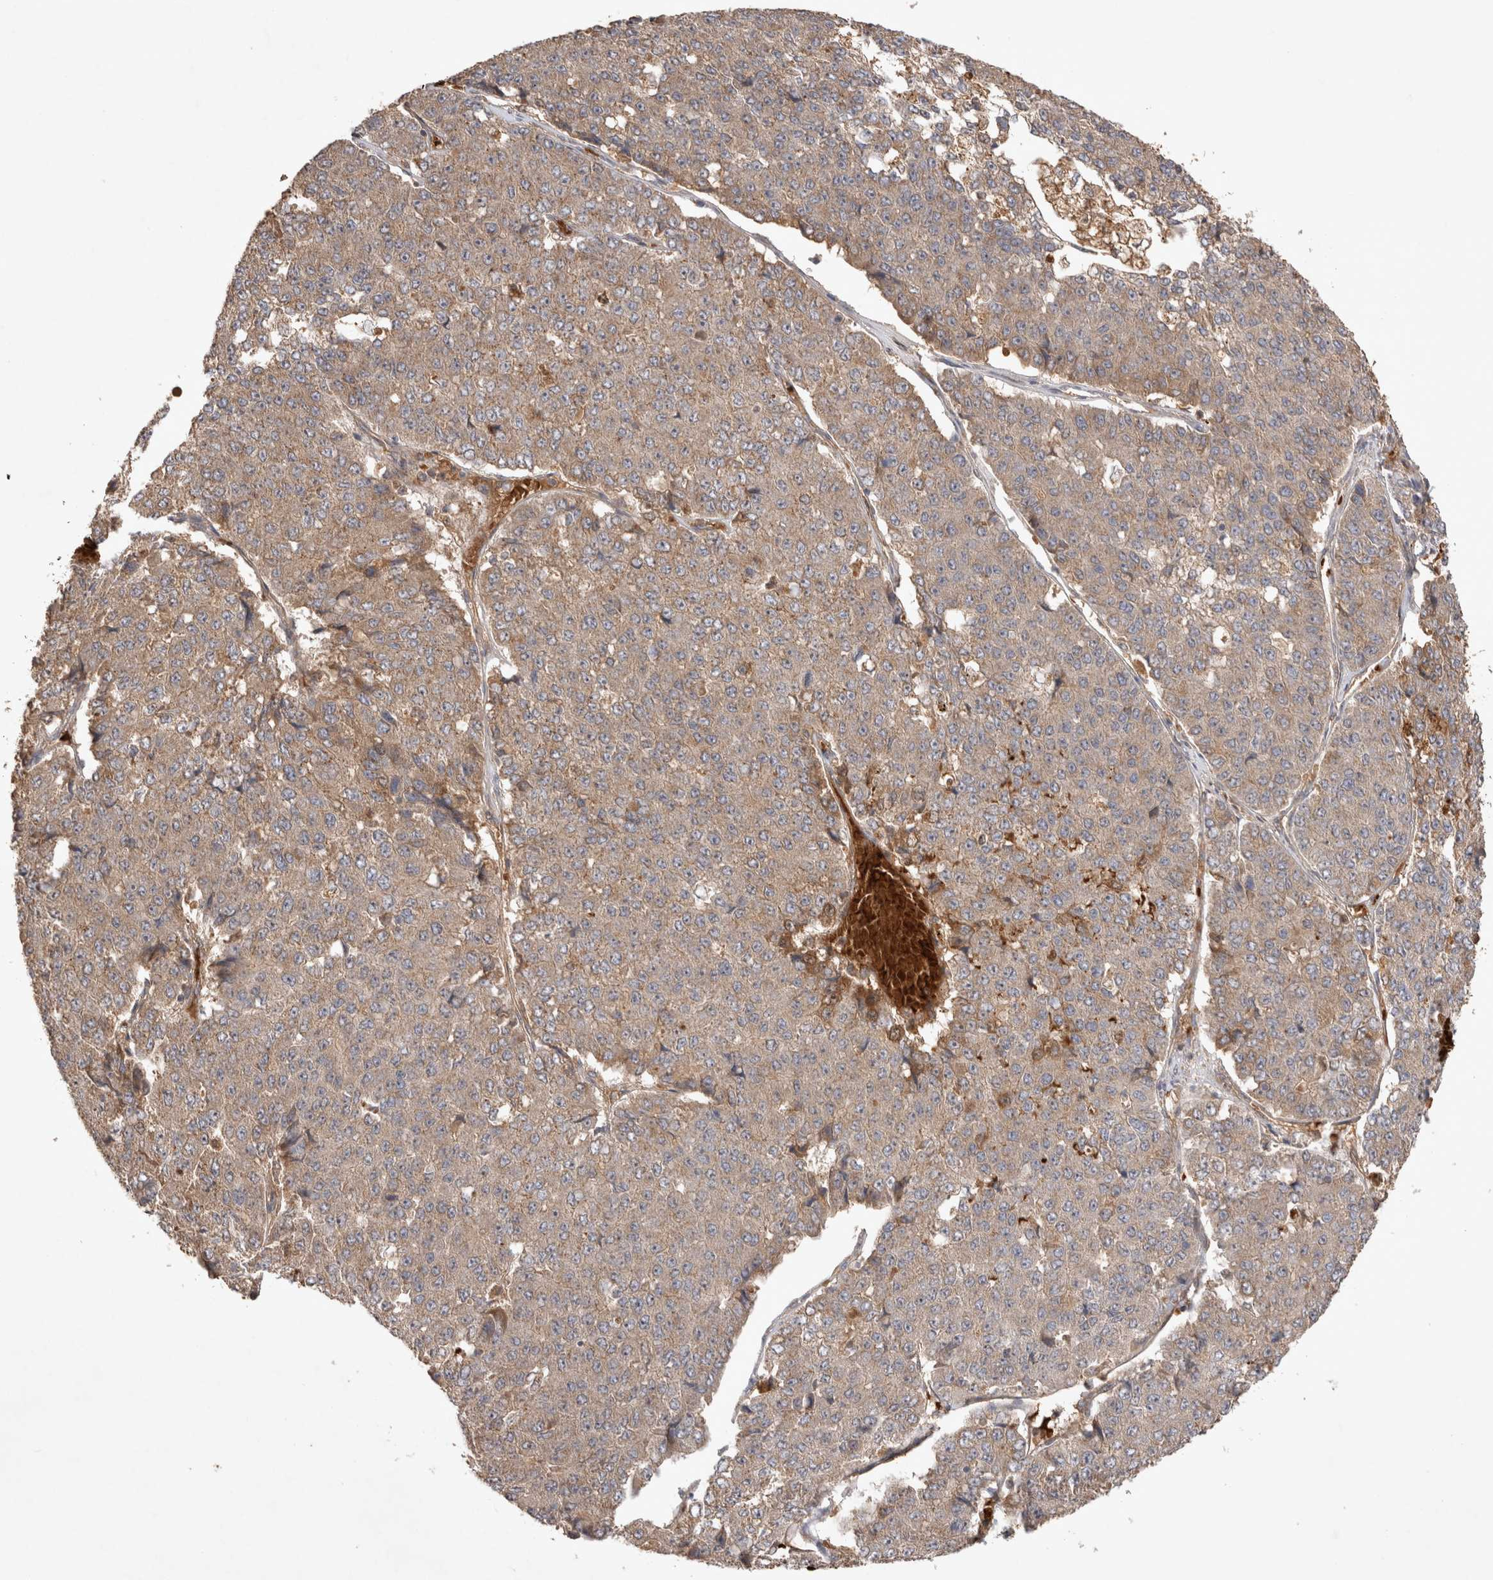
{"staining": {"intensity": "weak", "quantity": ">75%", "location": "cytoplasmic/membranous"}, "tissue": "pancreatic cancer", "cell_type": "Tumor cells", "image_type": "cancer", "snomed": [{"axis": "morphology", "description": "Adenocarcinoma, NOS"}, {"axis": "topography", "description": "Pancreas"}], "caption": "This is a photomicrograph of immunohistochemistry (IHC) staining of adenocarcinoma (pancreatic), which shows weak positivity in the cytoplasmic/membranous of tumor cells.", "gene": "FAM221A", "patient": {"sex": "male", "age": 50}}